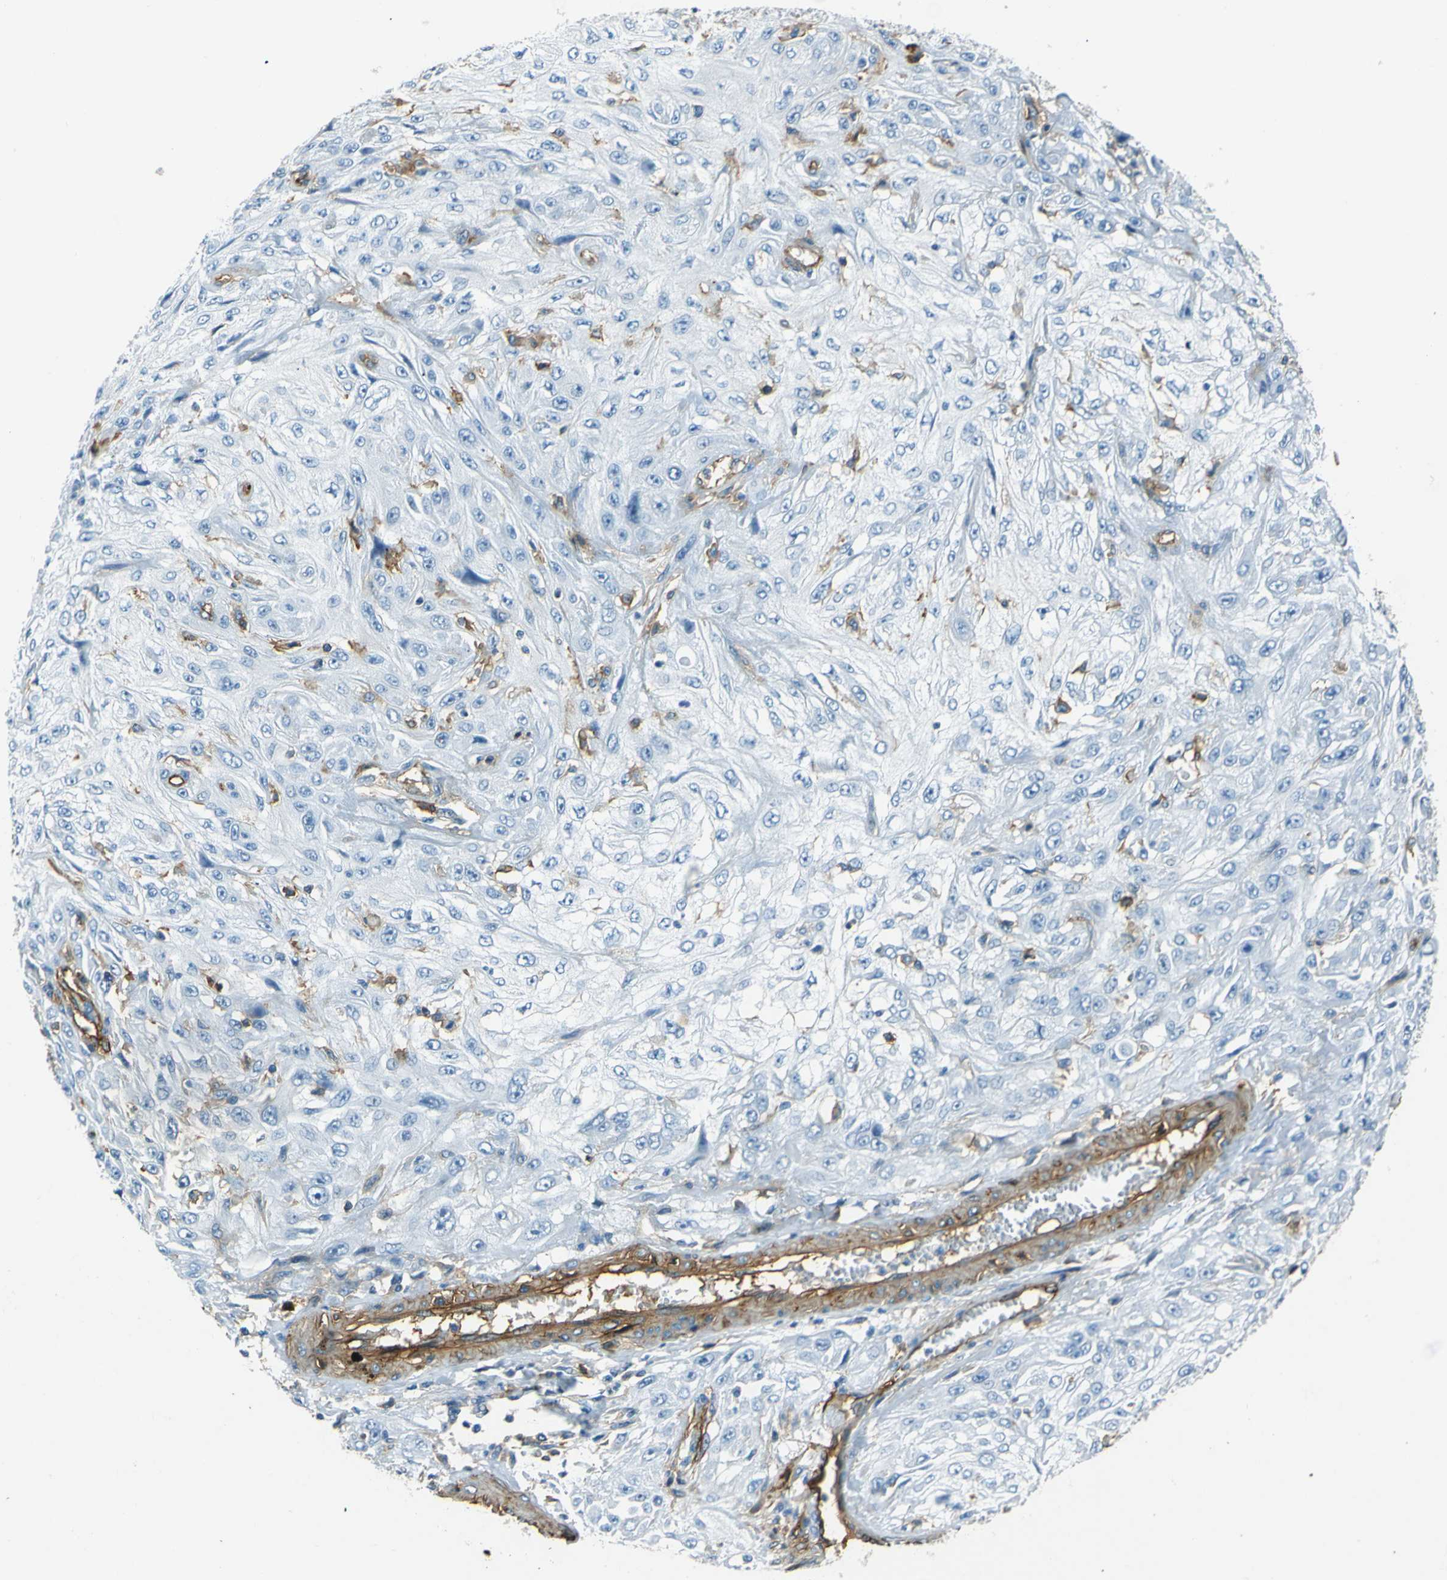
{"staining": {"intensity": "negative", "quantity": "none", "location": "none"}, "tissue": "skin cancer", "cell_type": "Tumor cells", "image_type": "cancer", "snomed": [{"axis": "morphology", "description": "Squamous cell carcinoma, NOS"}, {"axis": "topography", "description": "Skin"}], "caption": "Tumor cells are negative for brown protein staining in skin cancer.", "gene": "ENTPD1", "patient": {"sex": "male", "age": 75}}